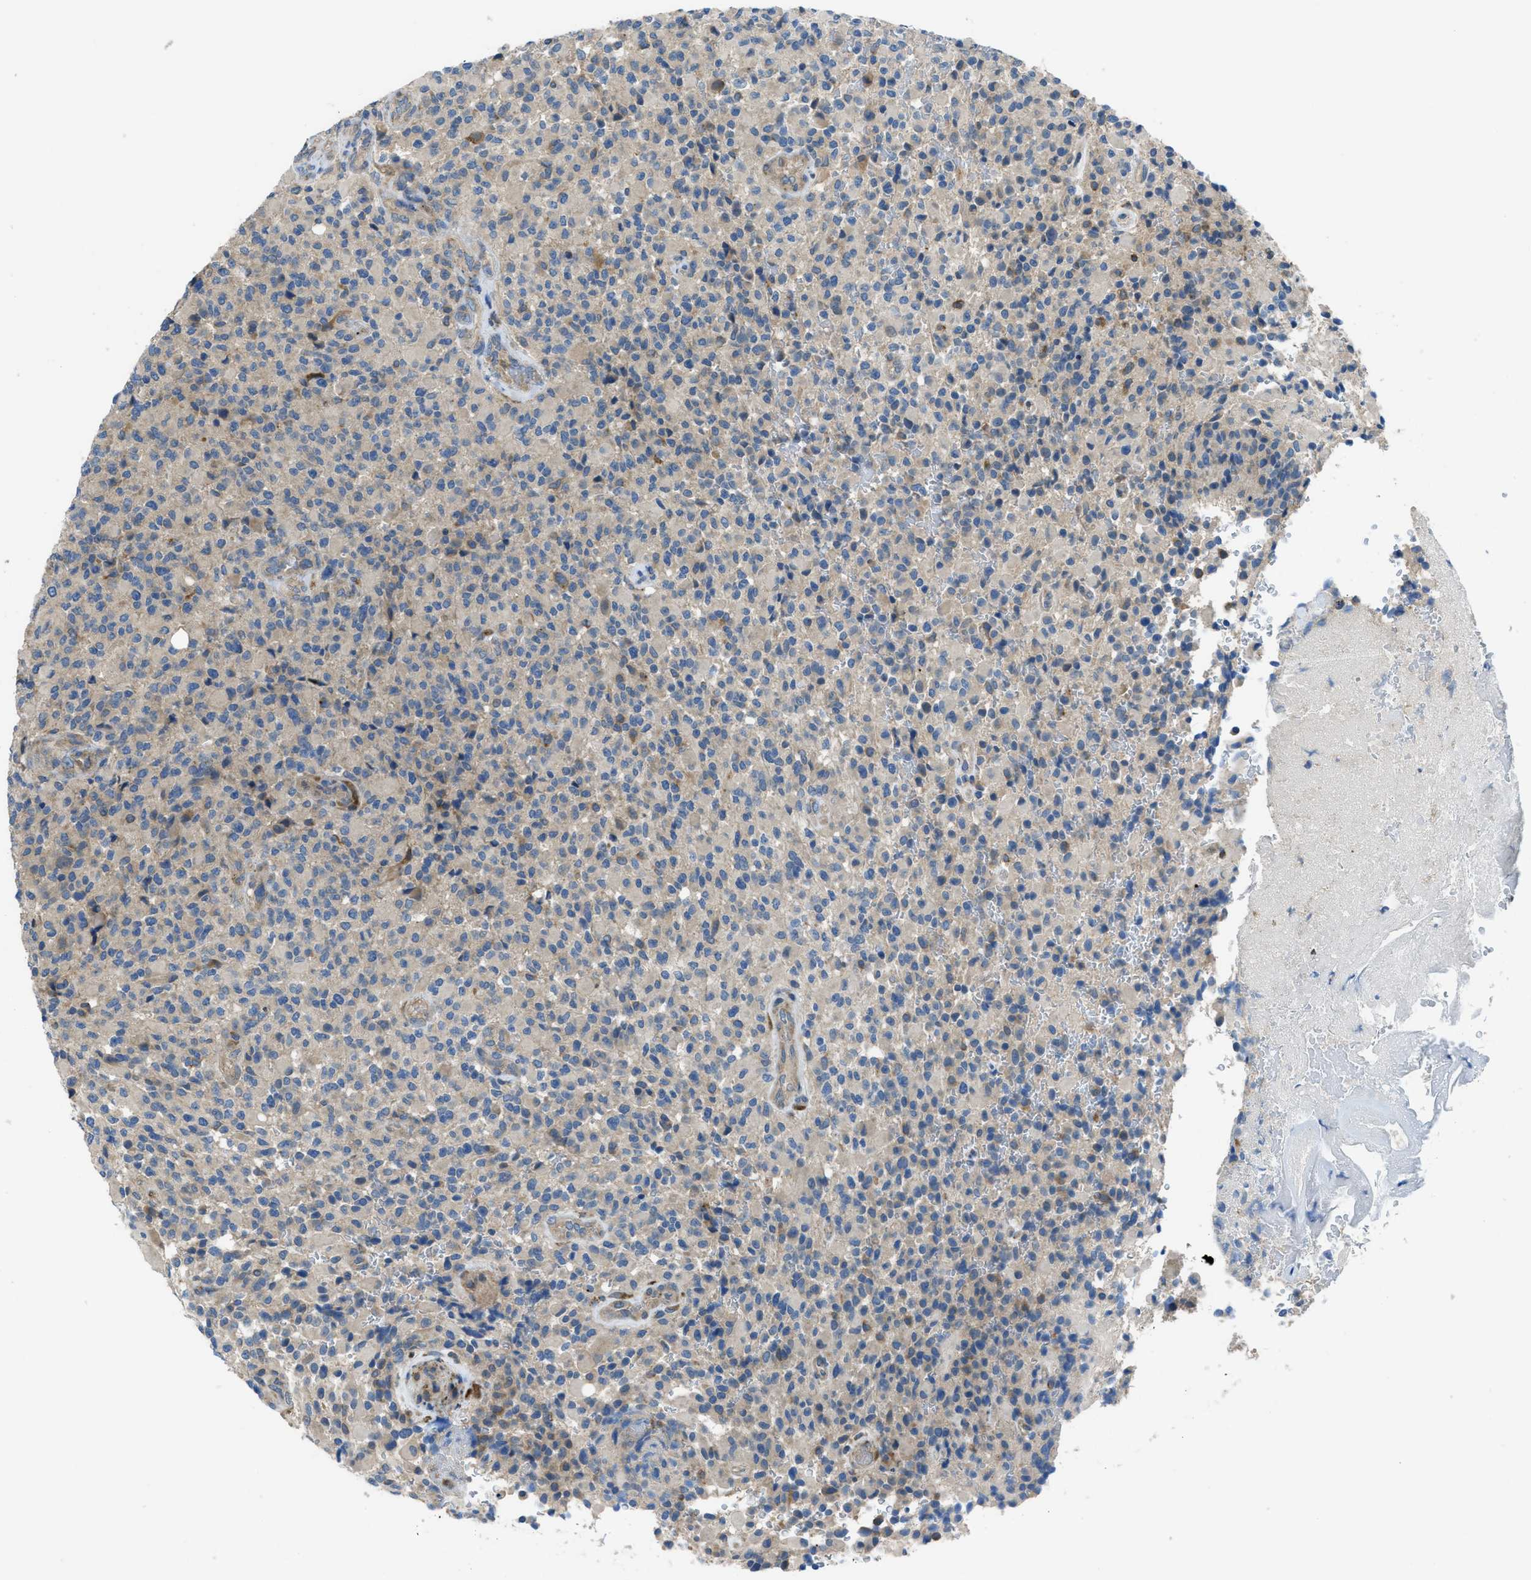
{"staining": {"intensity": "weak", "quantity": "<25%", "location": "cytoplasmic/membranous"}, "tissue": "glioma", "cell_type": "Tumor cells", "image_type": "cancer", "snomed": [{"axis": "morphology", "description": "Glioma, malignant, High grade"}, {"axis": "topography", "description": "Brain"}], "caption": "Immunohistochemistry (IHC) micrograph of malignant high-grade glioma stained for a protein (brown), which demonstrates no positivity in tumor cells. (DAB immunohistochemistry with hematoxylin counter stain).", "gene": "MAP3K20", "patient": {"sex": "male", "age": 71}}